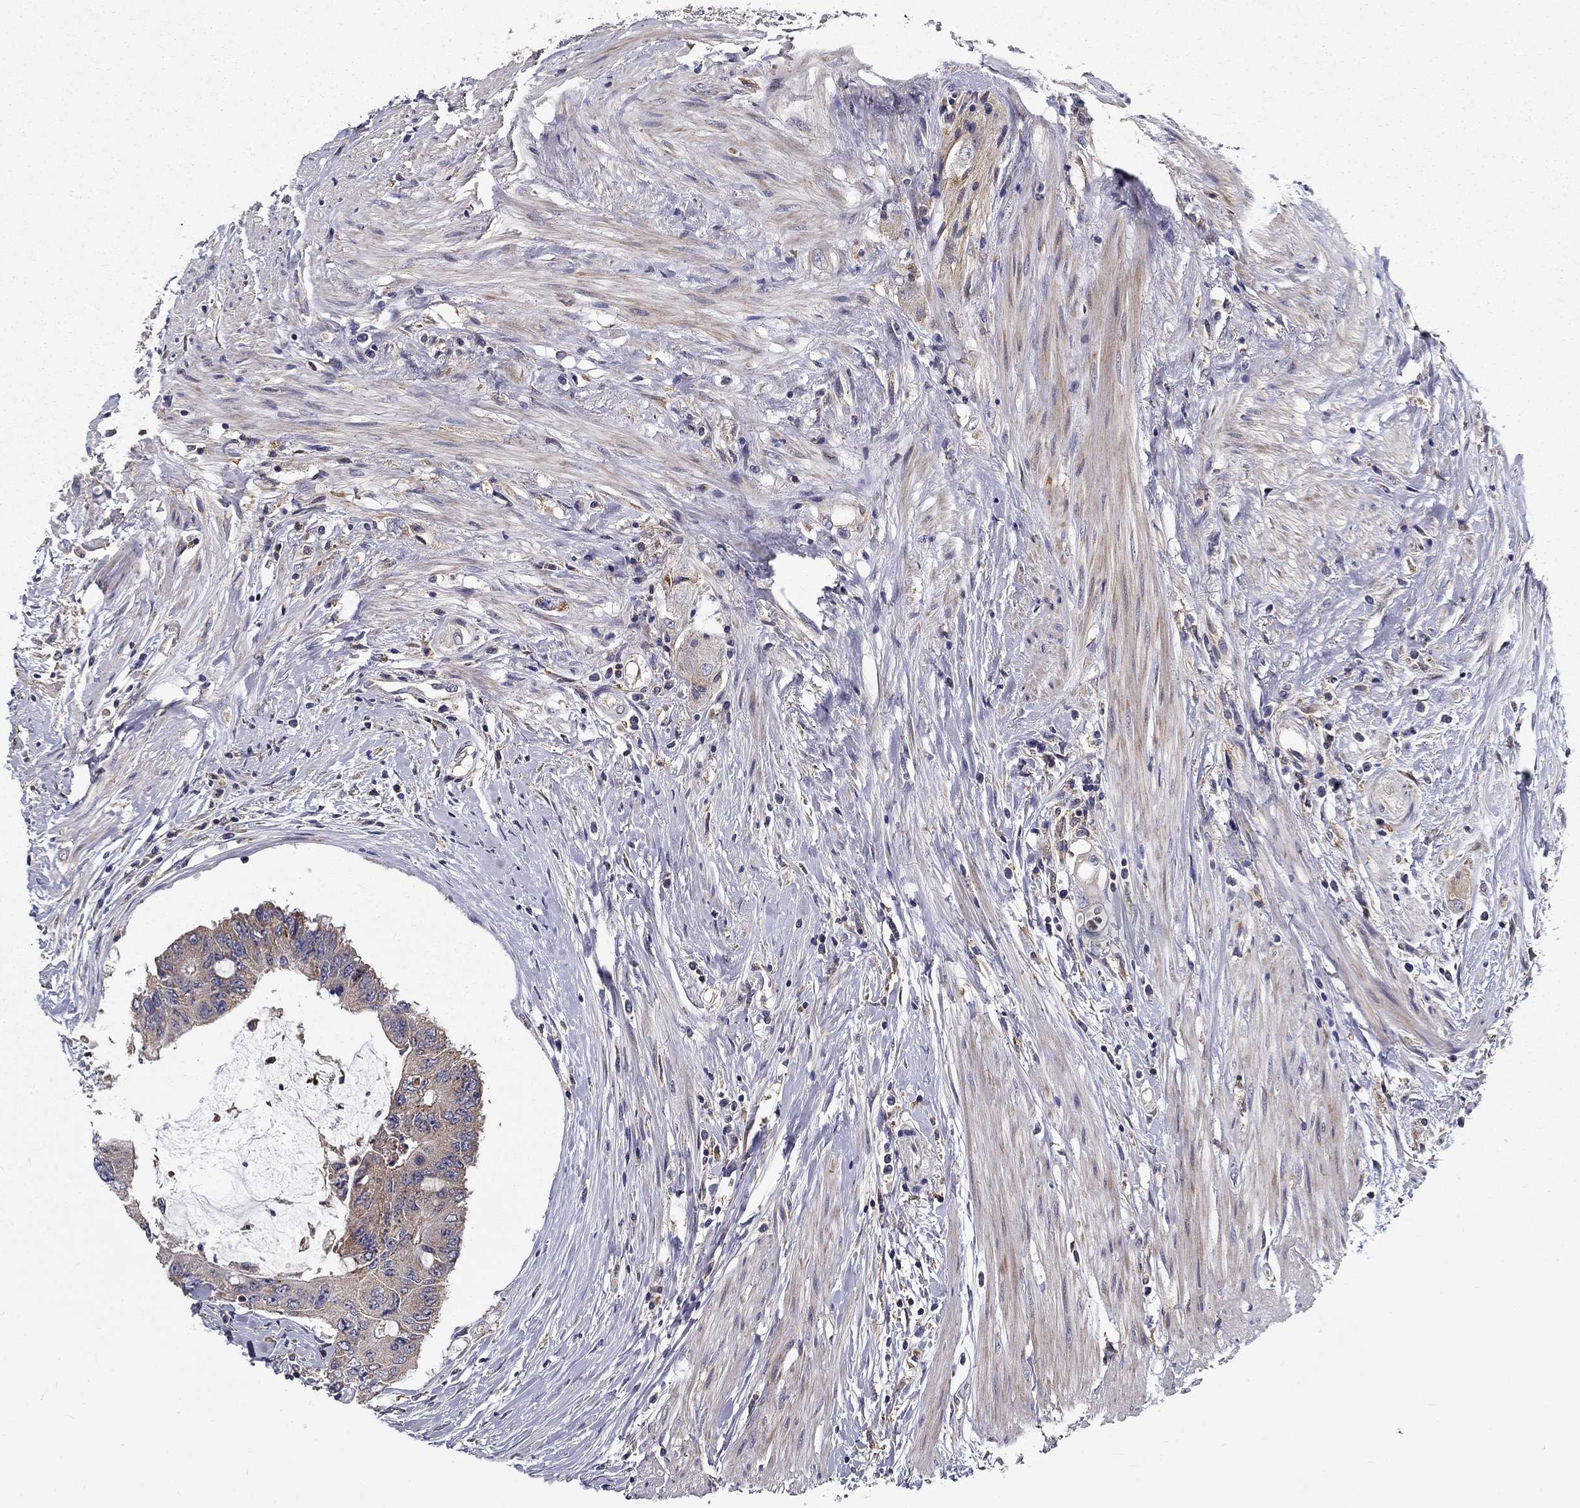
{"staining": {"intensity": "moderate", "quantity": "<25%", "location": "cytoplasmic/membranous"}, "tissue": "colorectal cancer", "cell_type": "Tumor cells", "image_type": "cancer", "snomed": [{"axis": "morphology", "description": "Adenocarcinoma, NOS"}, {"axis": "topography", "description": "Rectum"}], "caption": "IHC histopathology image of neoplastic tissue: adenocarcinoma (colorectal) stained using immunohistochemistry demonstrates low levels of moderate protein expression localized specifically in the cytoplasmic/membranous of tumor cells, appearing as a cytoplasmic/membranous brown color.", "gene": "ALDH4A1", "patient": {"sex": "male", "age": 59}}